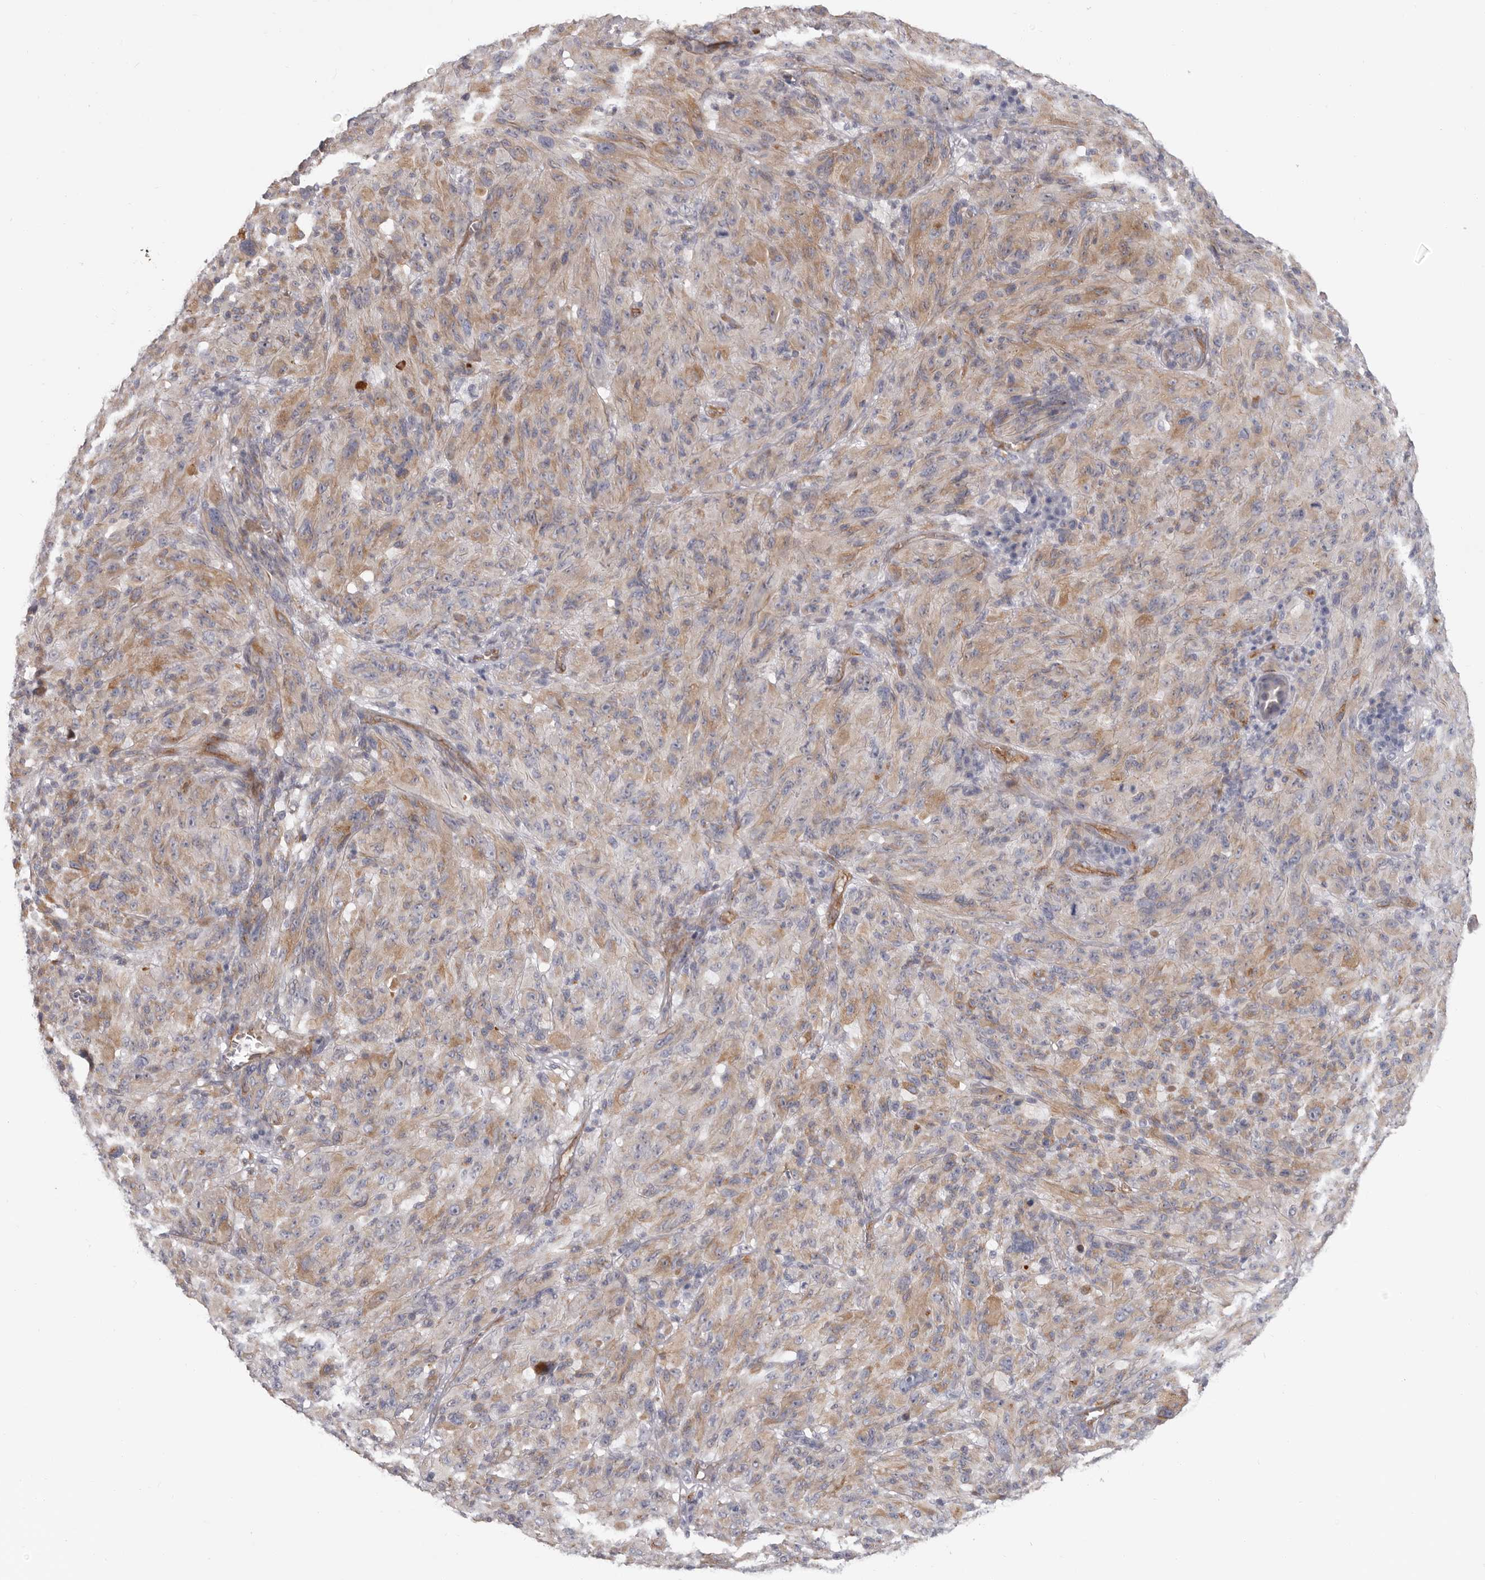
{"staining": {"intensity": "moderate", "quantity": "25%-75%", "location": "cytoplasmic/membranous"}, "tissue": "melanoma", "cell_type": "Tumor cells", "image_type": "cancer", "snomed": [{"axis": "morphology", "description": "Malignant melanoma, NOS"}, {"axis": "topography", "description": "Skin of head"}], "caption": "Malignant melanoma stained with DAB immunohistochemistry (IHC) displays medium levels of moderate cytoplasmic/membranous positivity in approximately 25%-75% of tumor cells. The protein of interest is shown in brown color, while the nuclei are stained blue.", "gene": "ADGRL4", "patient": {"sex": "male", "age": 96}}